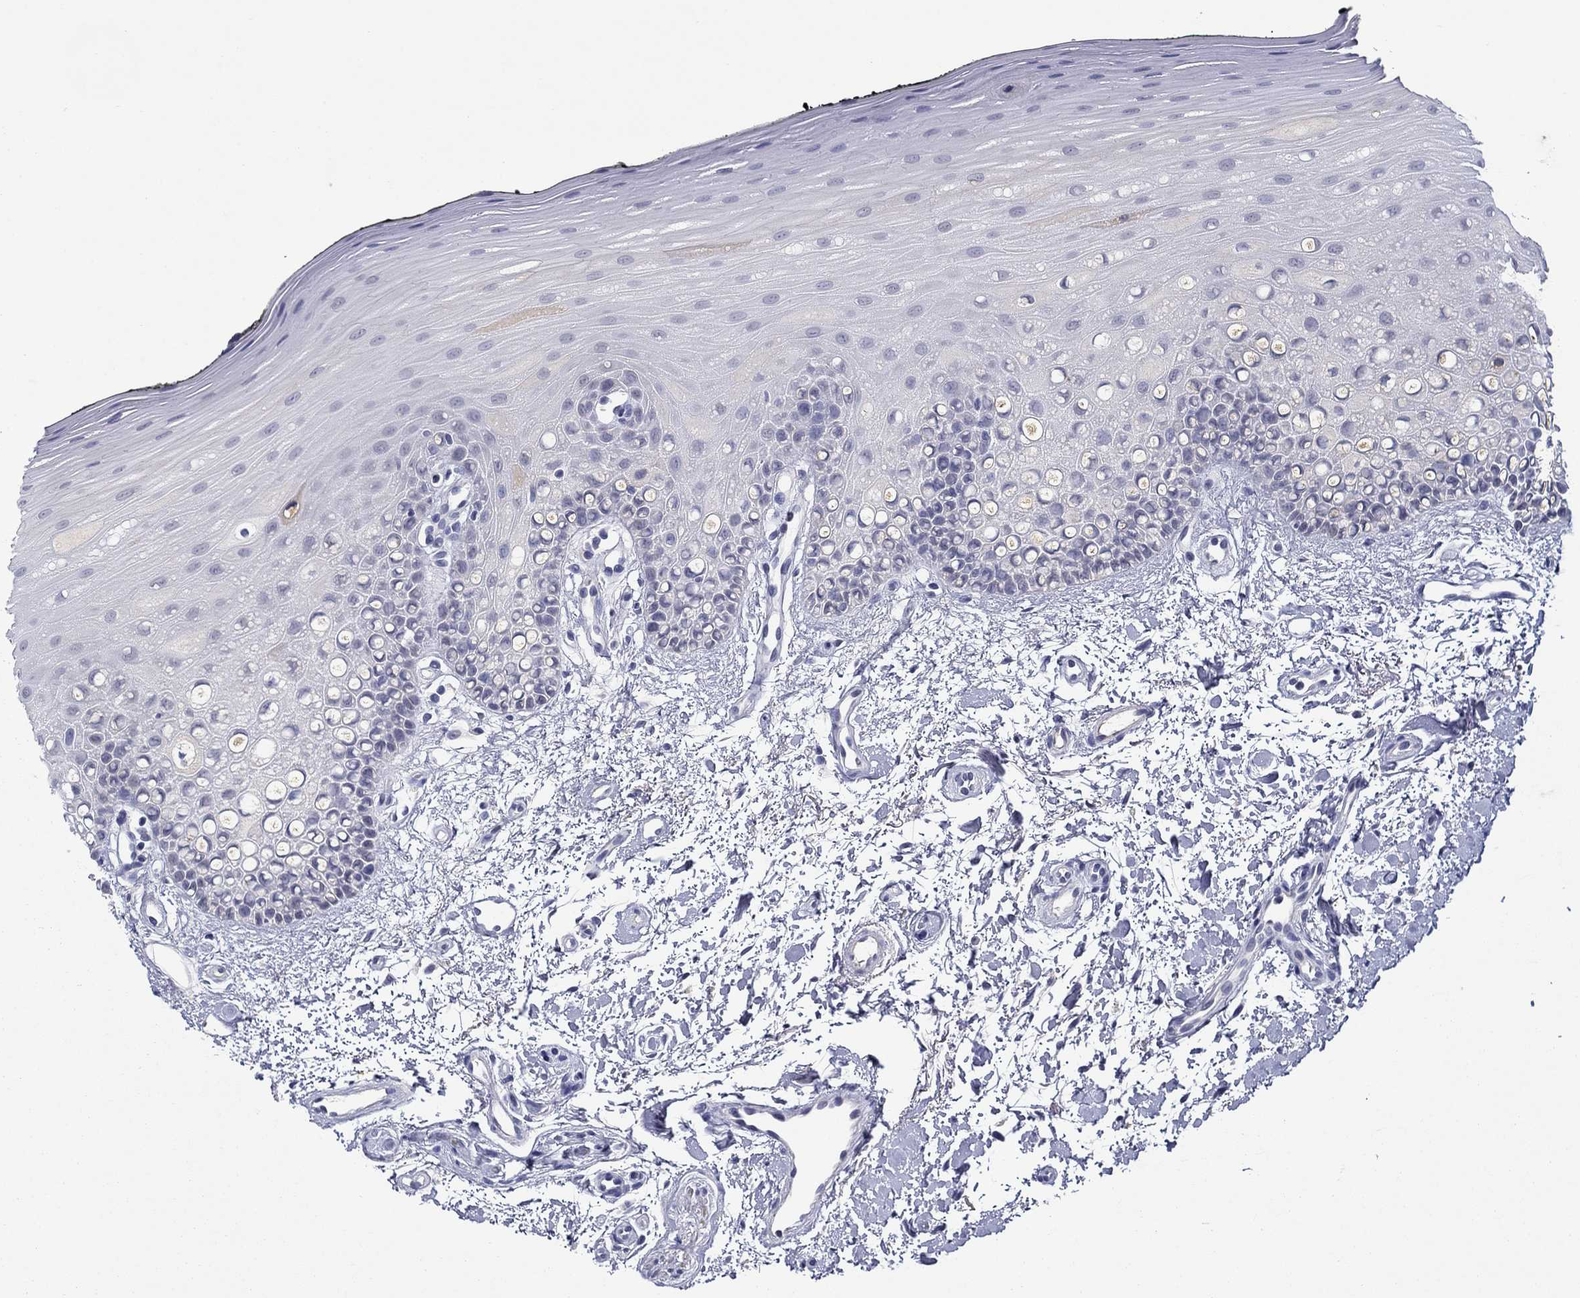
{"staining": {"intensity": "negative", "quantity": "none", "location": "none"}, "tissue": "oral mucosa", "cell_type": "Squamous epithelial cells", "image_type": "normal", "snomed": [{"axis": "morphology", "description": "Normal tissue, NOS"}, {"axis": "topography", "description": "Oral tissue"}], "caption": "Squamous epithelial cells show no significant protein positivity in normal oral mucosa.", "gene": "DDTL", "patient": {"sex": "female", "age": 78}}